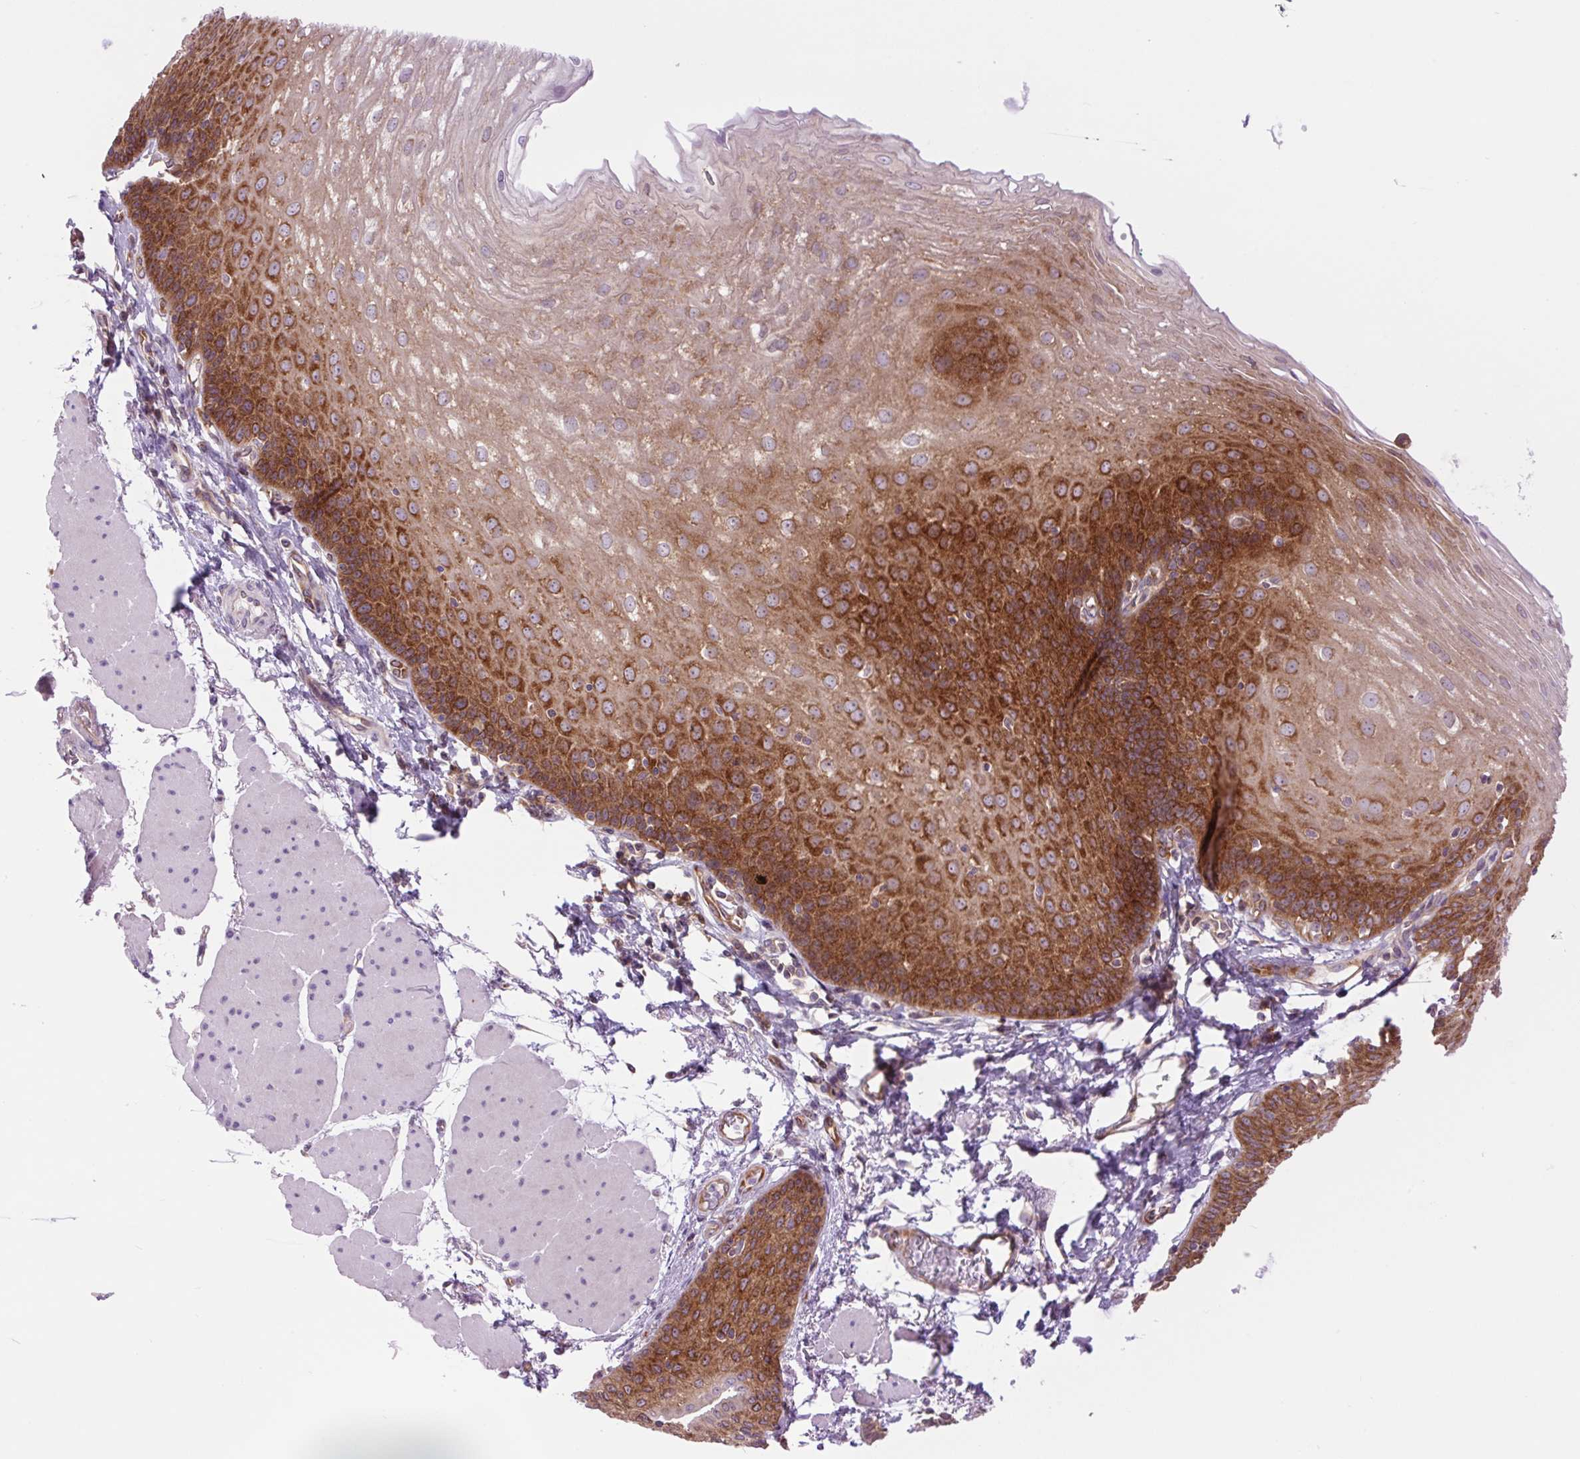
{"staining": {"intensity": "strong", "quantity": ">75%", "location": "cytoplasmic/membranous"}, "tissue": "esophagus", "cell_type": "Squamous epithelial cells", "image_type": "normal", "snomed": [{"axis": "morphology", "description": "Normal tissue, NOS"}, {"axis": "topography", "description": "Esophagus"}], "caption": "Immunohistochemical staining of normal esophagus shows strong cytoplasmic/membranous protein positivity in about >75% of squamous epithelial cells. (Stains: DAB in brown, nuclei in blue, Microscopy: brightfield microscopy at high magnification).", "gene": "MINK1", "patient": {"sex": "female", "age": 81}}